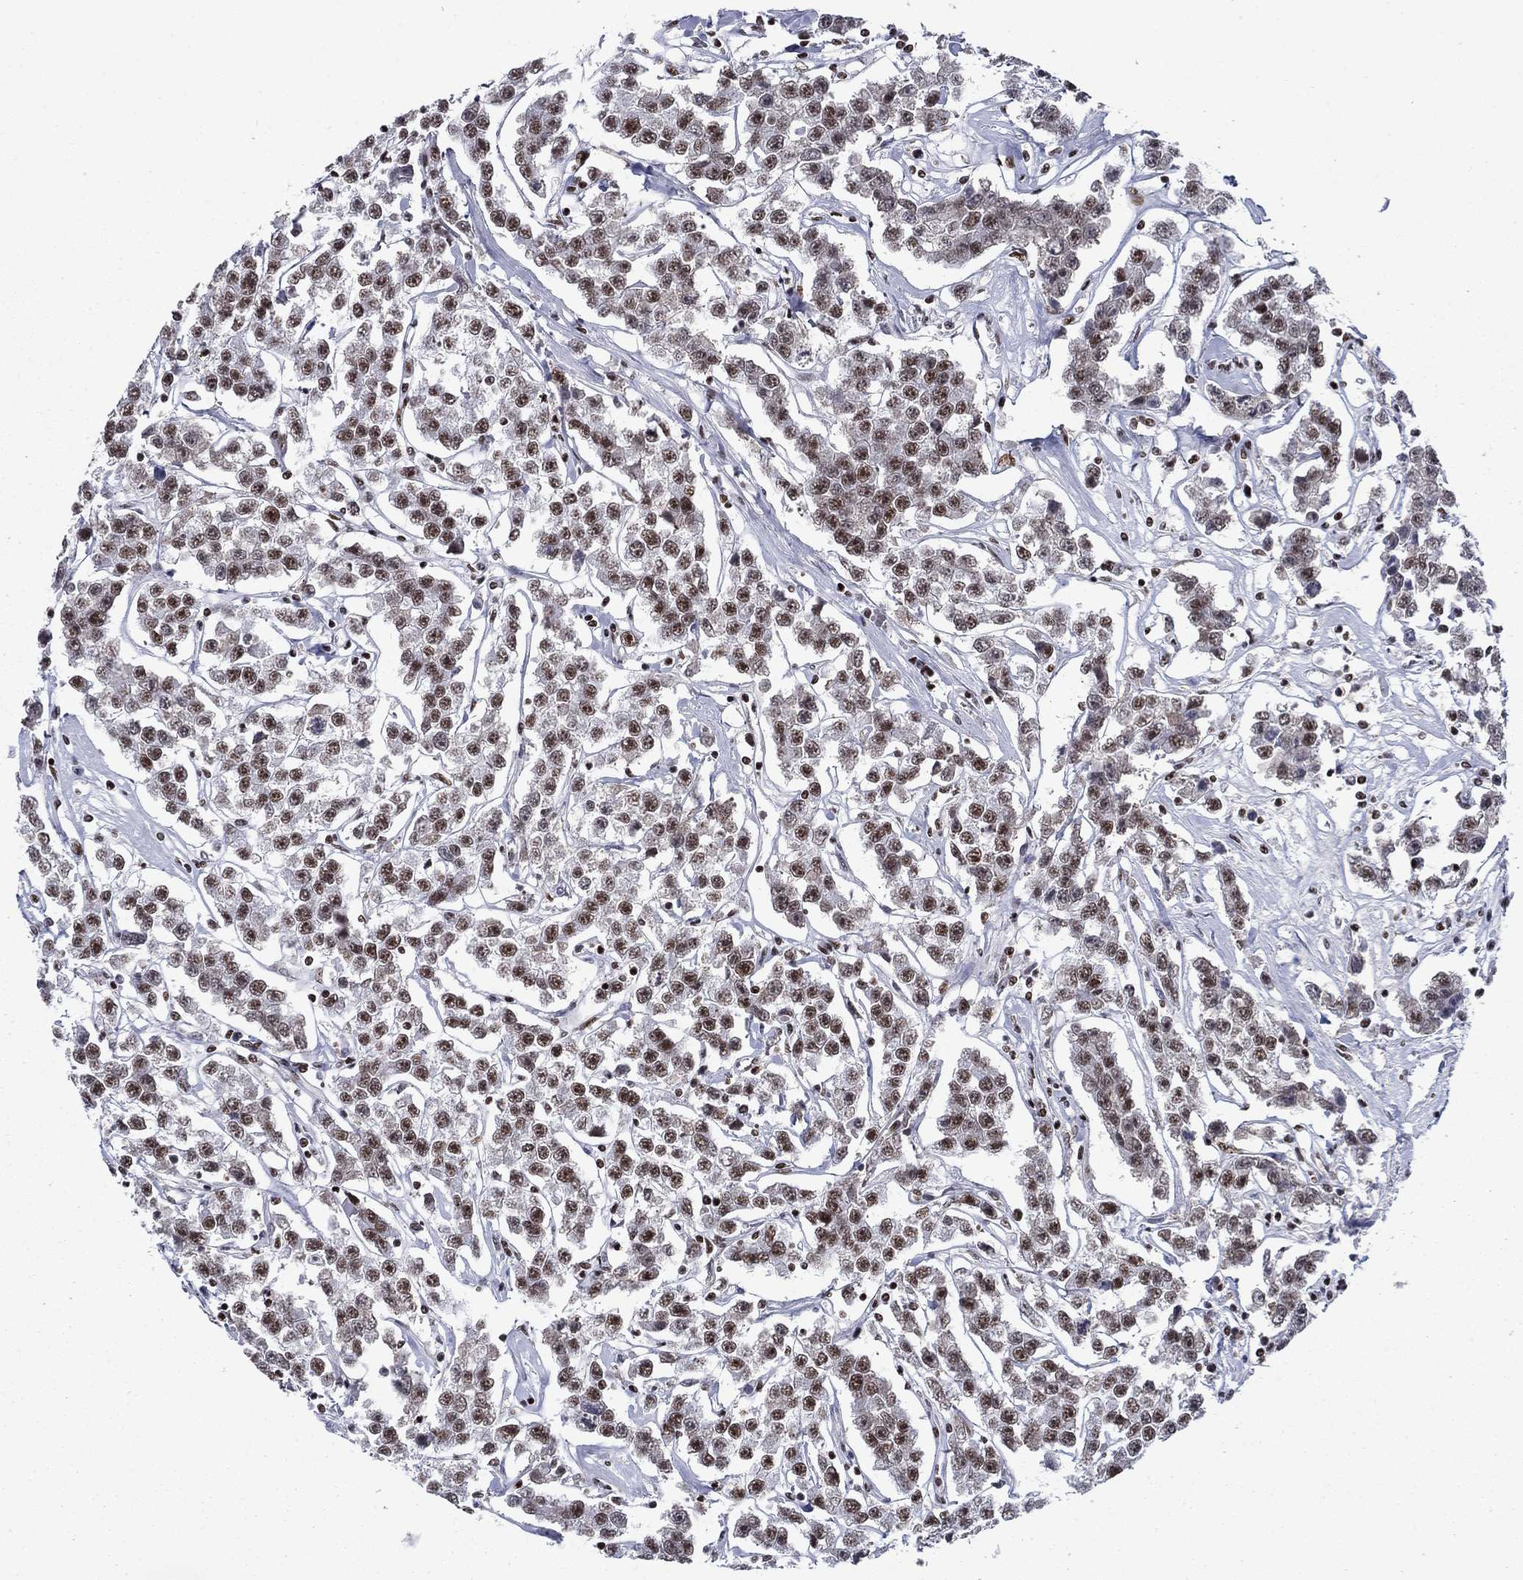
{"staining": {"intensity": "moderate", "quantity": "25%-75%", "location": "nuclear"}, "tissue": "testis cancer", "cell_type": "Tumor cells", "image_type": "cancer", "snomed": [{"axis": "morphology", "description": "Seminoma, NOS"}, {"axis": "topography", "description": "Testis"}], "caption": "Tumor cells exhibit medium levels of moderate nuclear staining in about 25%-75% of cells in human testis cancer. The staining was performed using DAB to visualize the protein expression in brown, while the nuclei were stained in blue with hematoxylin (Magnification: 20x).", "gene": "RPRD1B", "patient": {"sex": "male", "age": 59}}